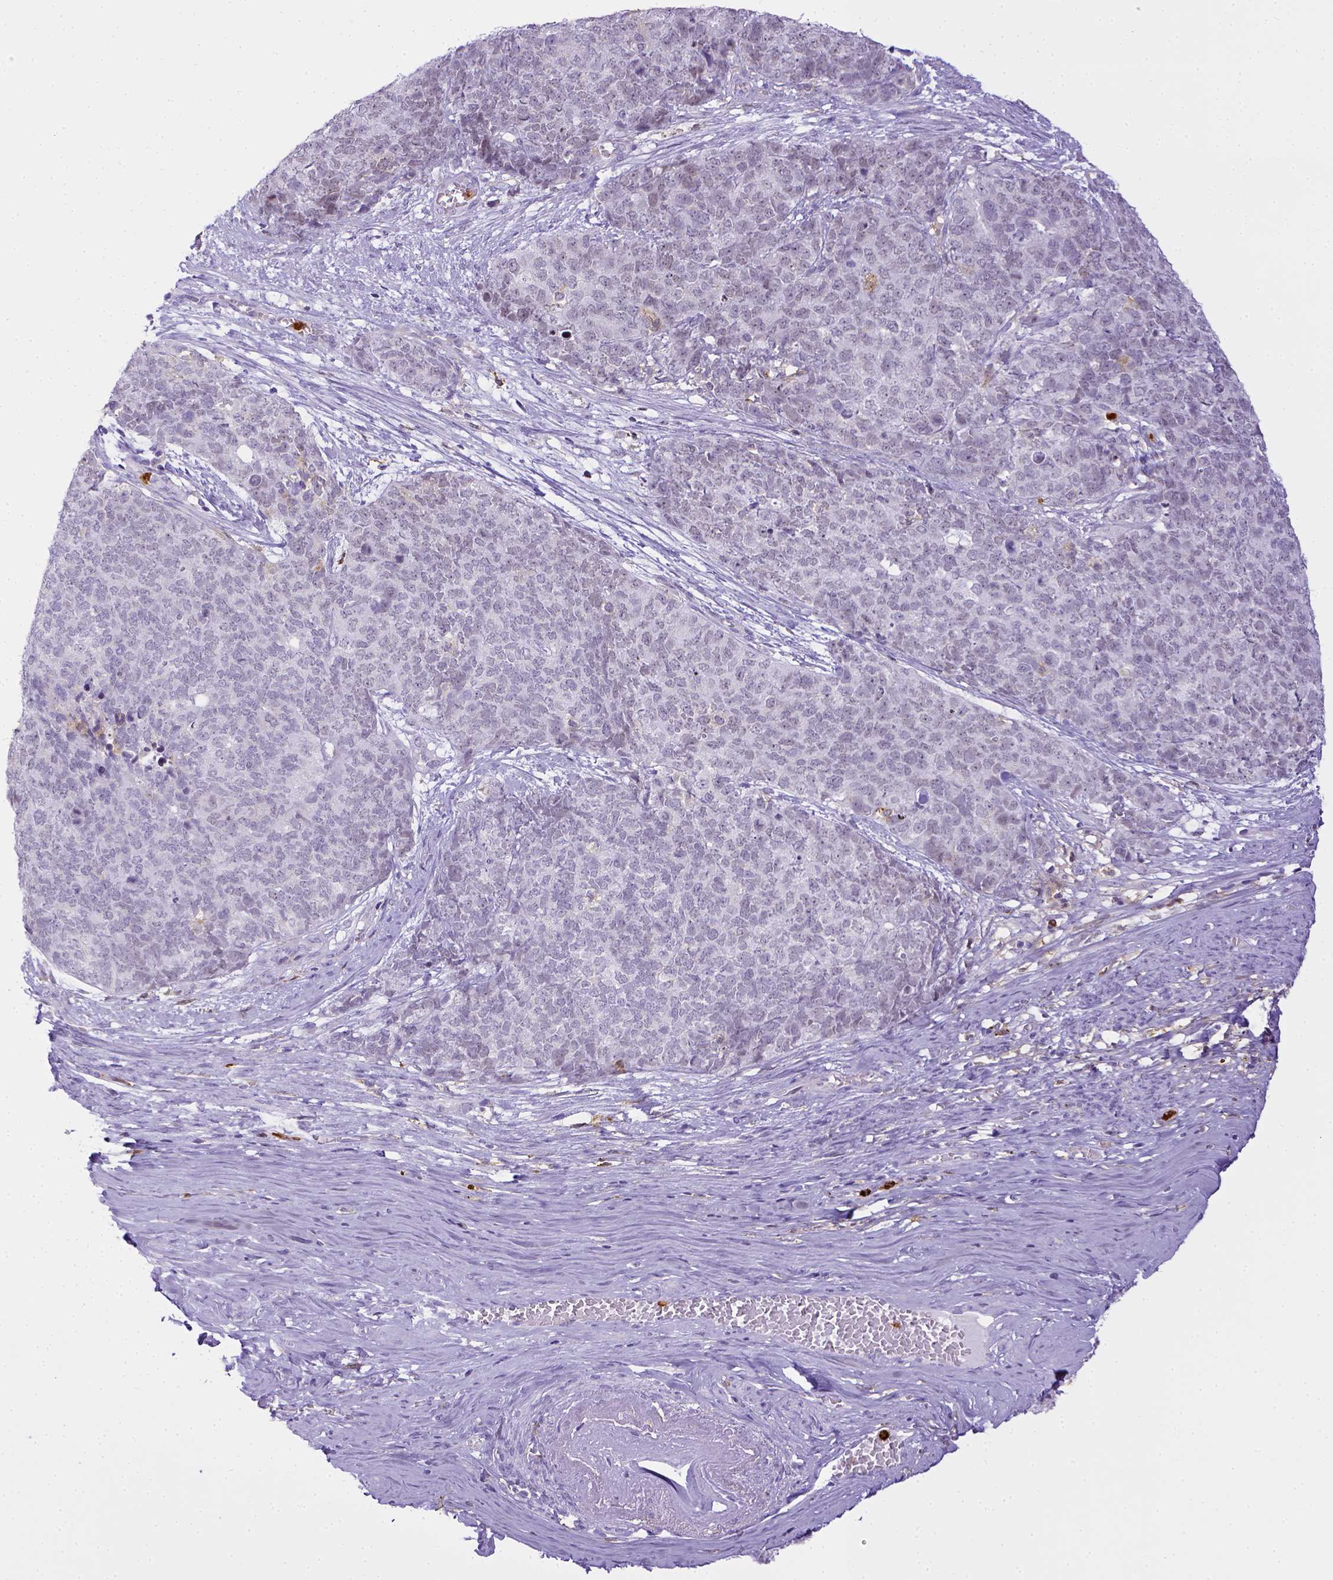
{"staining": {"intensity": "negative", "quantity": "none", "location": "none"}, "tissue": "cervical cancer", "cell_type": "Tumor cells", "image_type": "cancer", "snomed": [{"axis": "morphology", "description": "Squamous cell carcinoma, NOS"}, {"axis": "topography", "description": "Cervix"}], "caption": "This is a micrograph of immunohistochemistry (IHC) staining of cervical cancer, which shows no expression in tumor cells.", "gene": "ITGAM", "patient": {"sex": "female", "age": 63}}